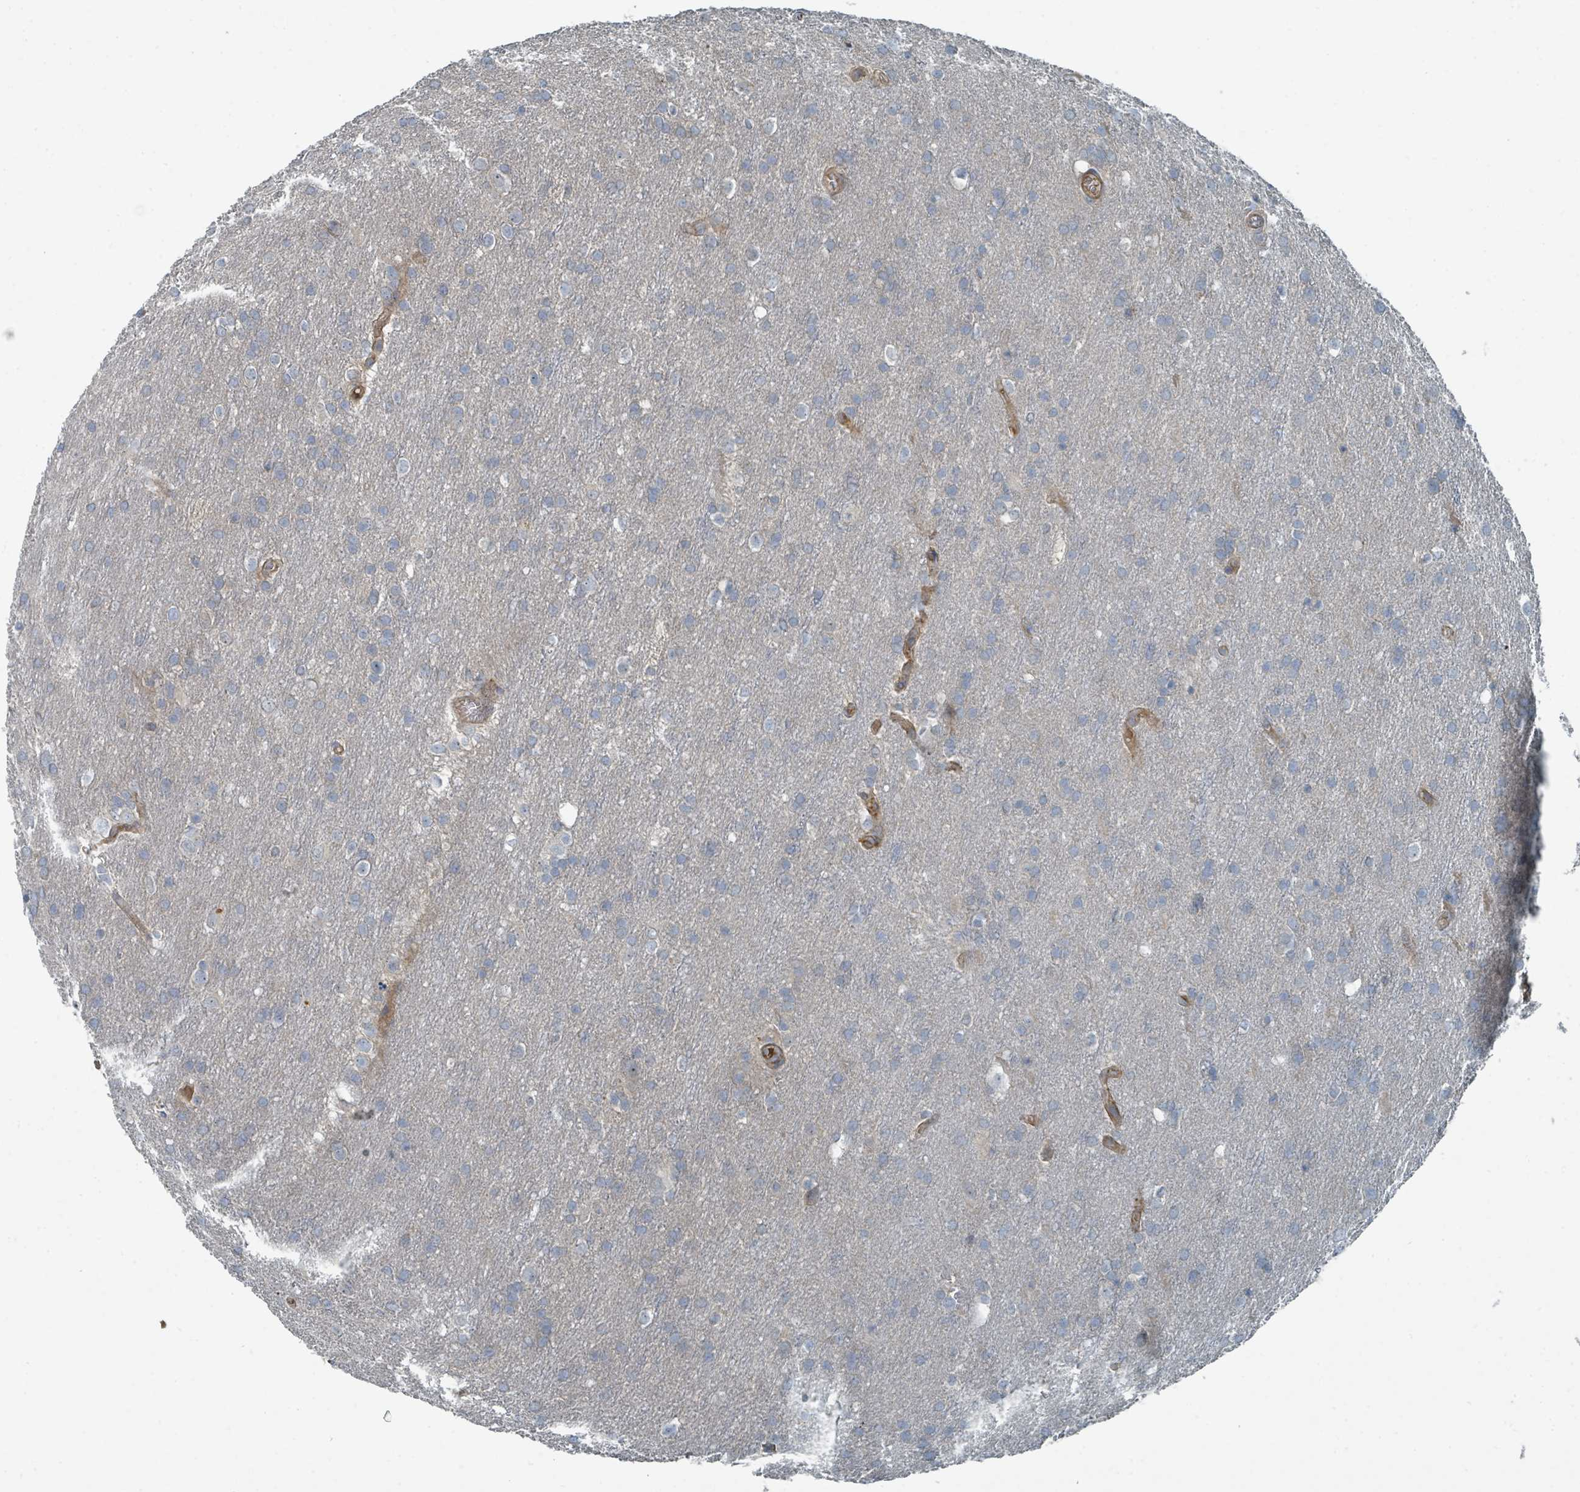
{"staining": {"intensity": "negative", "quantity": "none", "location": "none"}, "tissue": "glioma", "cell_type": "Tumor cells", "image_type": "cancer", "snomed": [{"axis": "morphology", "description": "Glioma, malignant, Low grade"}, {"axis": "topography", "description": "Brain"}], "caption": "This is an immunohistochemistry (IHC) image of human glioma. There is no expression in tumor cells.", "gene": "SLC44A5", "patient": {"sex": "female", "age": 32}}